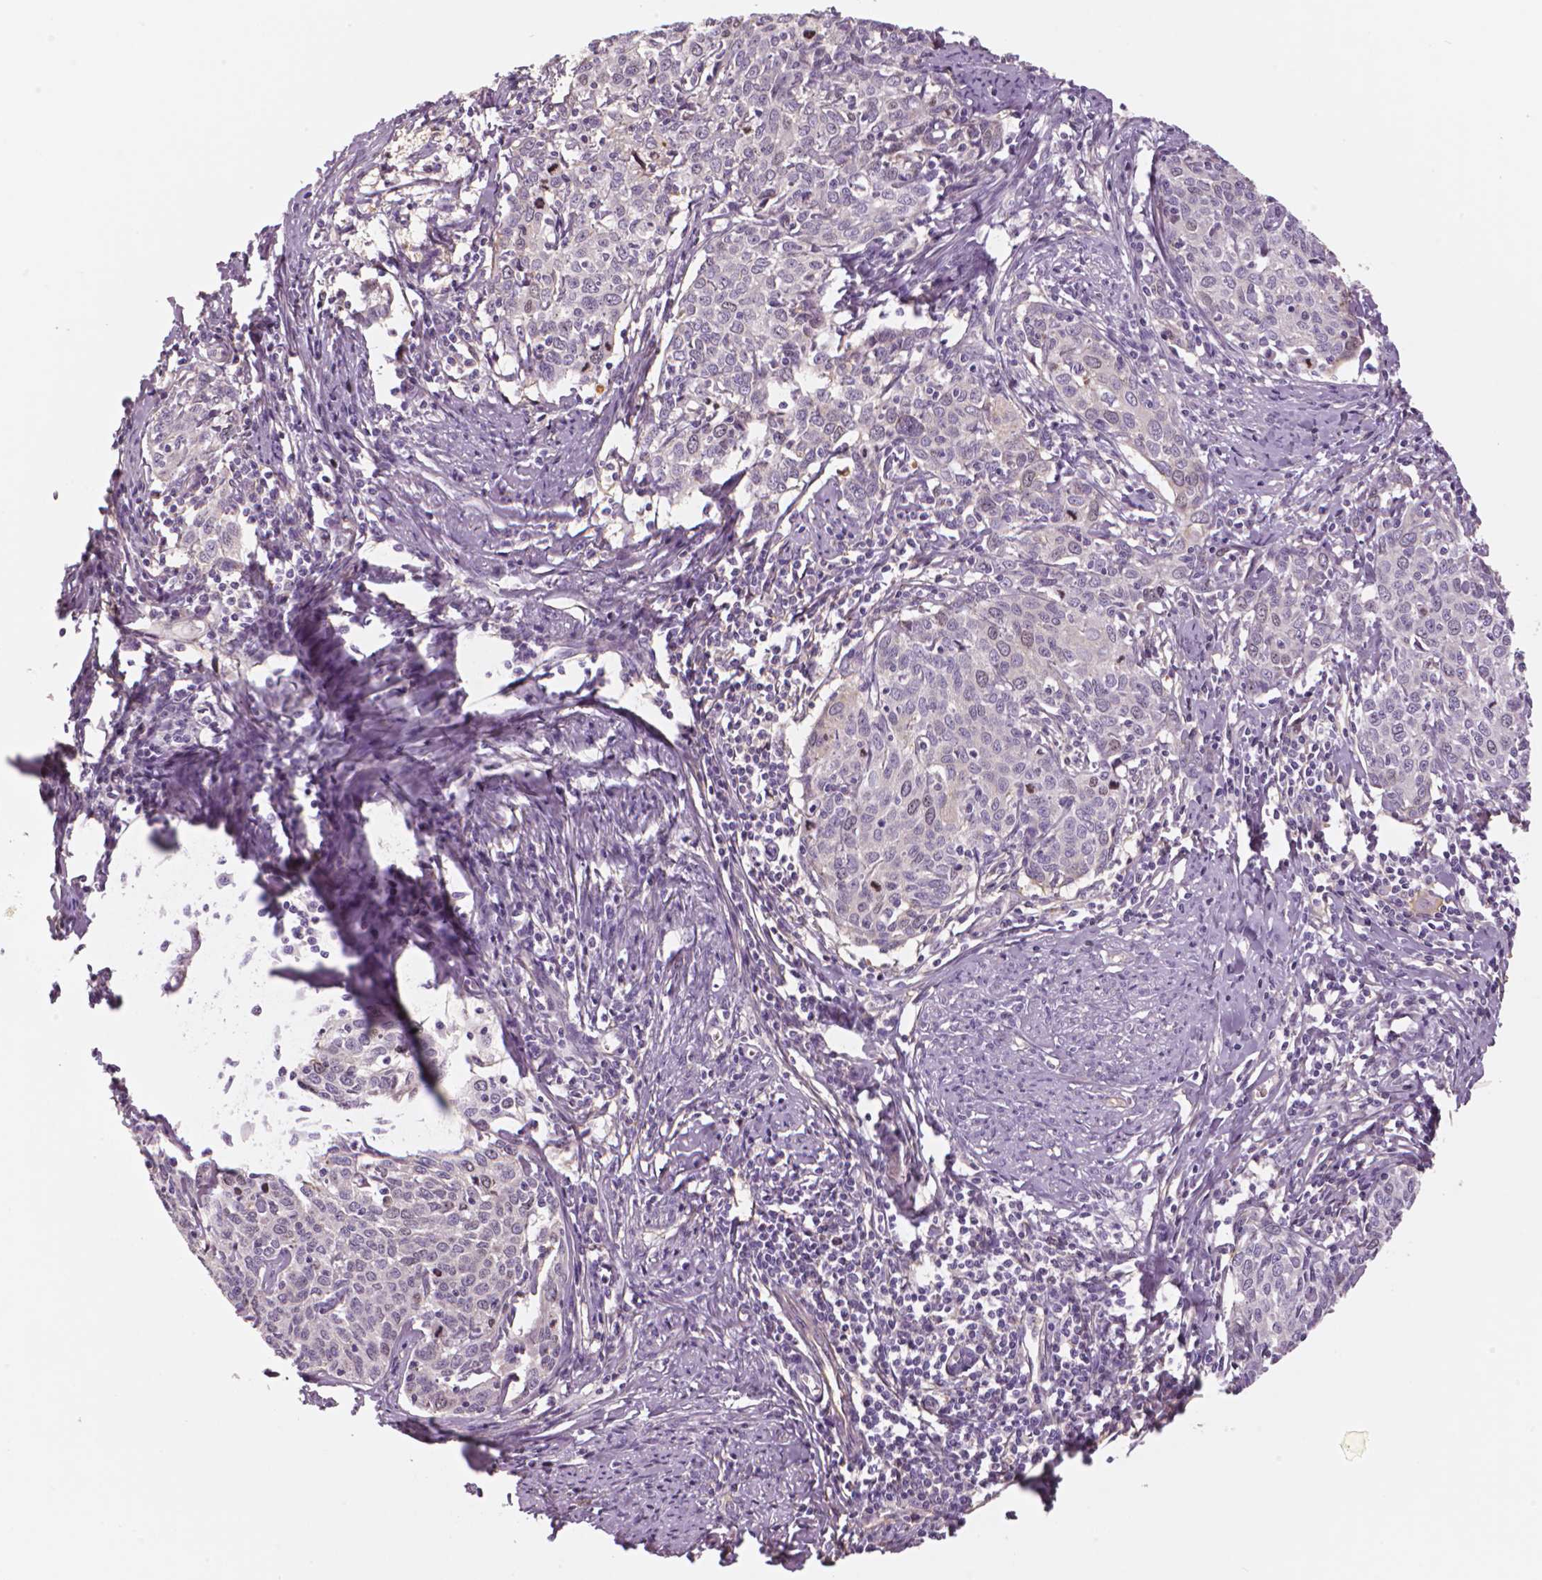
{"staining": {"intensity": "weak", "quantity": "<25%", "location": "cytoplasmic/membranous"}, "tissue": "cervical cancer", "cell_type": "Tumor cells", "image_type": "cancer", "snomed": [{"axis": "morphology", "description": "Squamous cell carcinoma, NOS"}, {"axis": "topography", "description": "Cervix"}], "caption": "The IHC photomicrograph has no significant expression in tumor cells of cervical cancer tissue. (DAB IHC visualized using brightfield microscopy, high magnification).", "gene": "MKI67", "patient": {"sex": "female", "age": 62}}